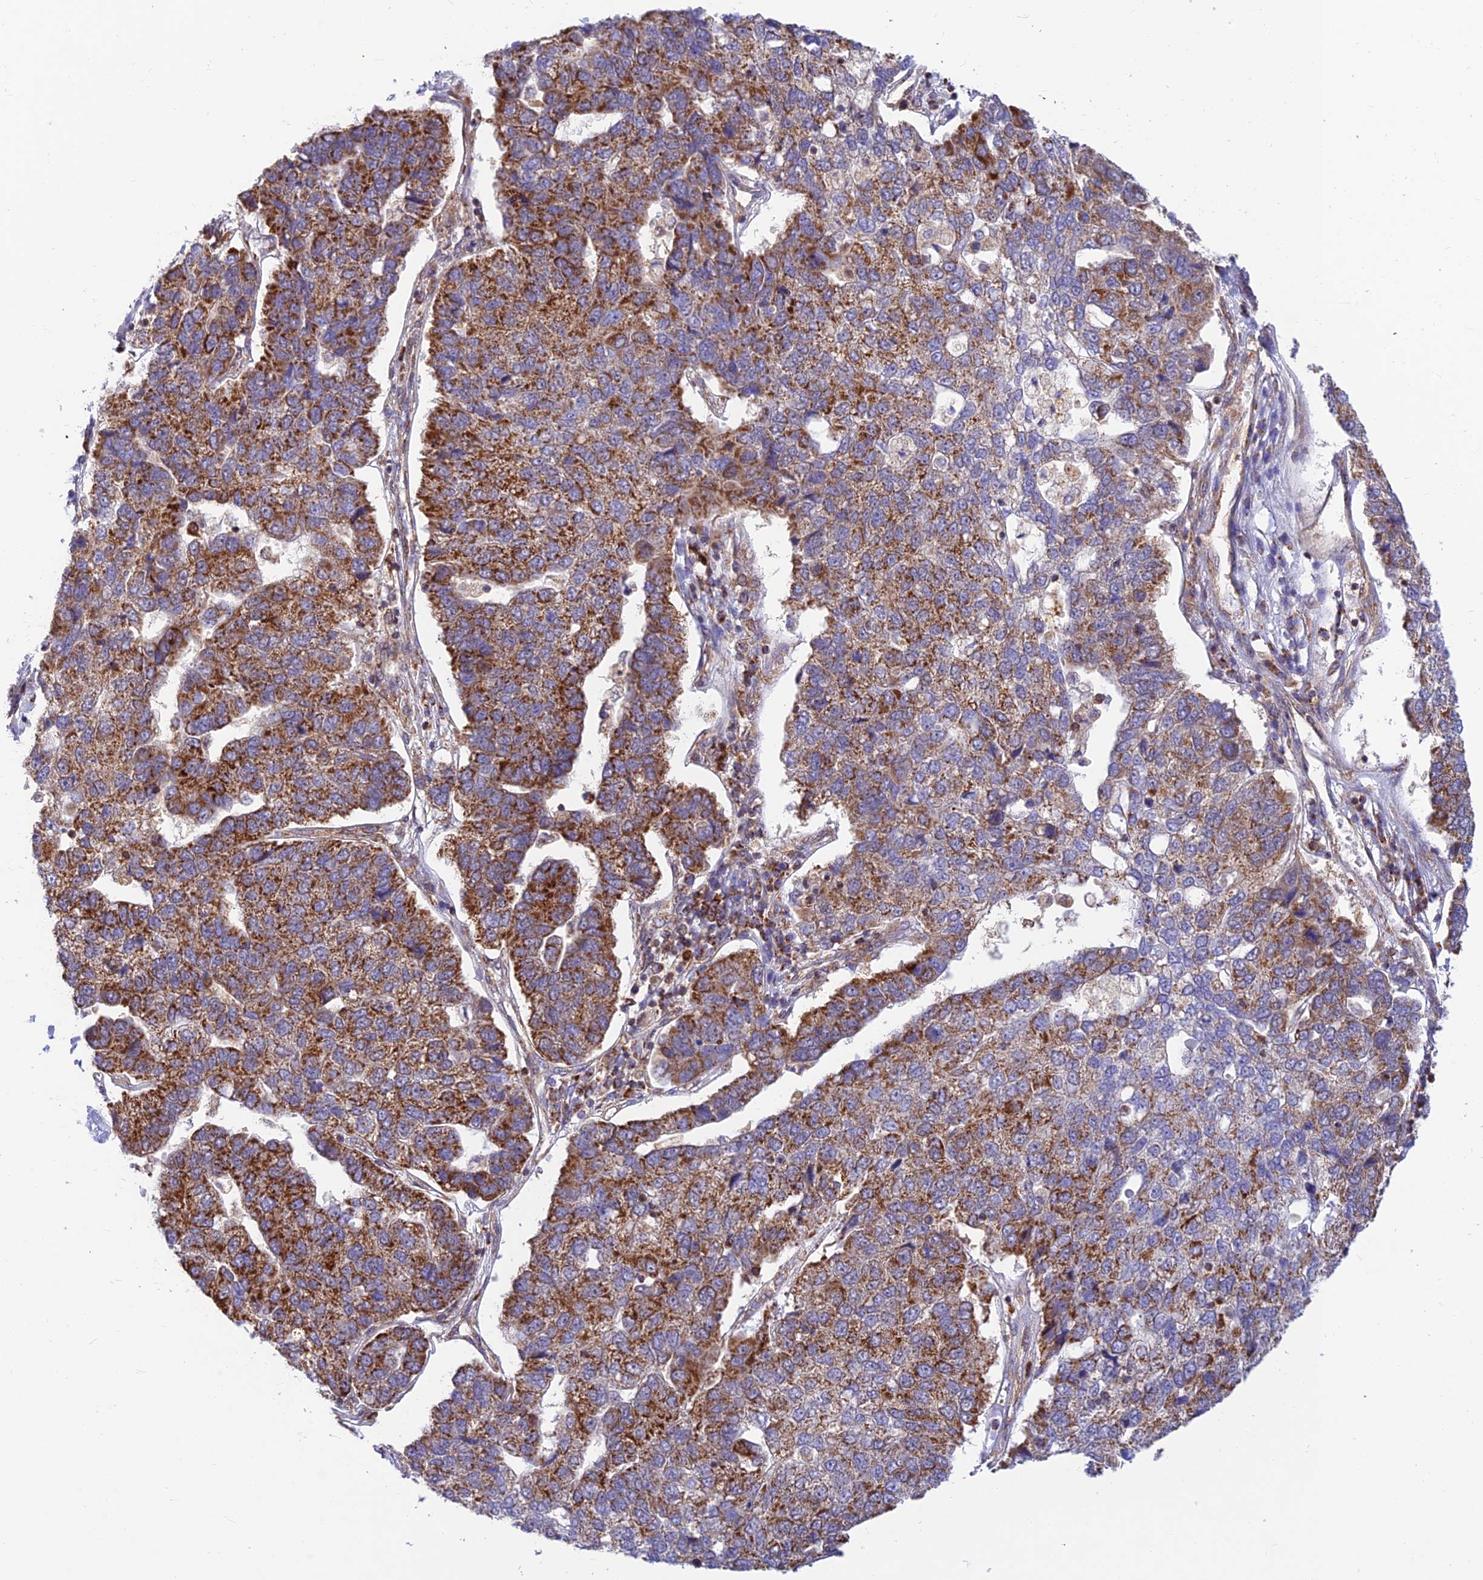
{"staining": {"intensity": "strong", "quantity": "25%-75%", "location": "cytoplasmic/membranous"}, "tissue": "pancreatic cancer", "cell_type": "Tumor cells", "image_type": "cancer", "snomed": [{"axis": "morphology", "description": "Adenocarcinoma, NOS"}, {"axis": "topography", "description": "Pancreas"}], "caption": "There is high levels of strong cytoplasmic/membranous positivity in tumor cells of pancreatic cancer, as demonstrated by immunohistochemical staining (brown color).", "gene": "LYSMD2", "patient": {"sex": "female", "age": 61}}